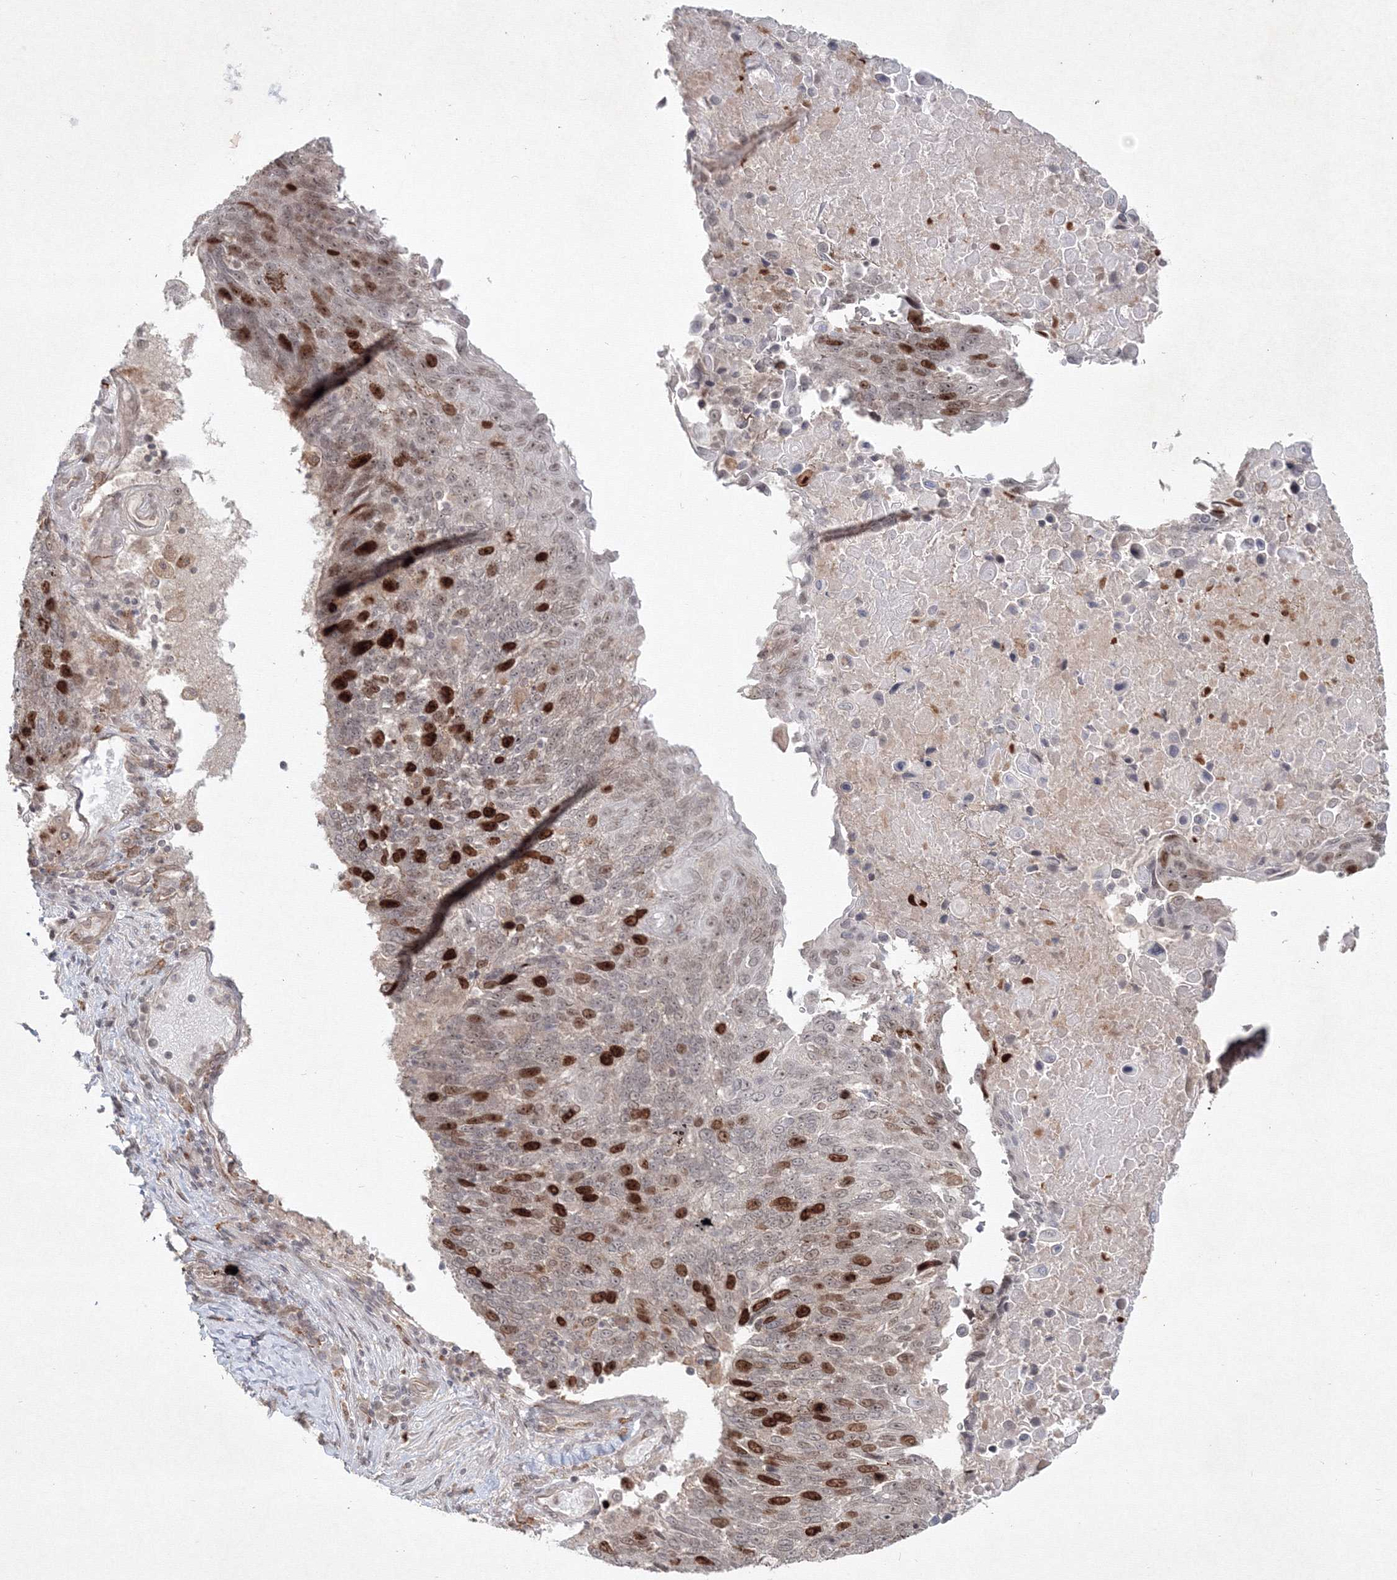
{"staining": {"intensity": "strong", "quantity": "25%-75%", "location": "nuclear"}, "tissue": "lung cancer", "cell_type": "Tumor cells", "image_type": "cancer", "snomed": [{"axis": "morphology", "description": "Squamous cell carcinoma, NOS"}, {"axis": "topography", "description": "Lung"}], "caption": "This micrograph reveals IHC staining of human lung cancer, with high strong nuclear expression in about 25%-75% of tumor cells.", "gene": "KIF20A", "patient": {"sex": "male", "age": 66}}